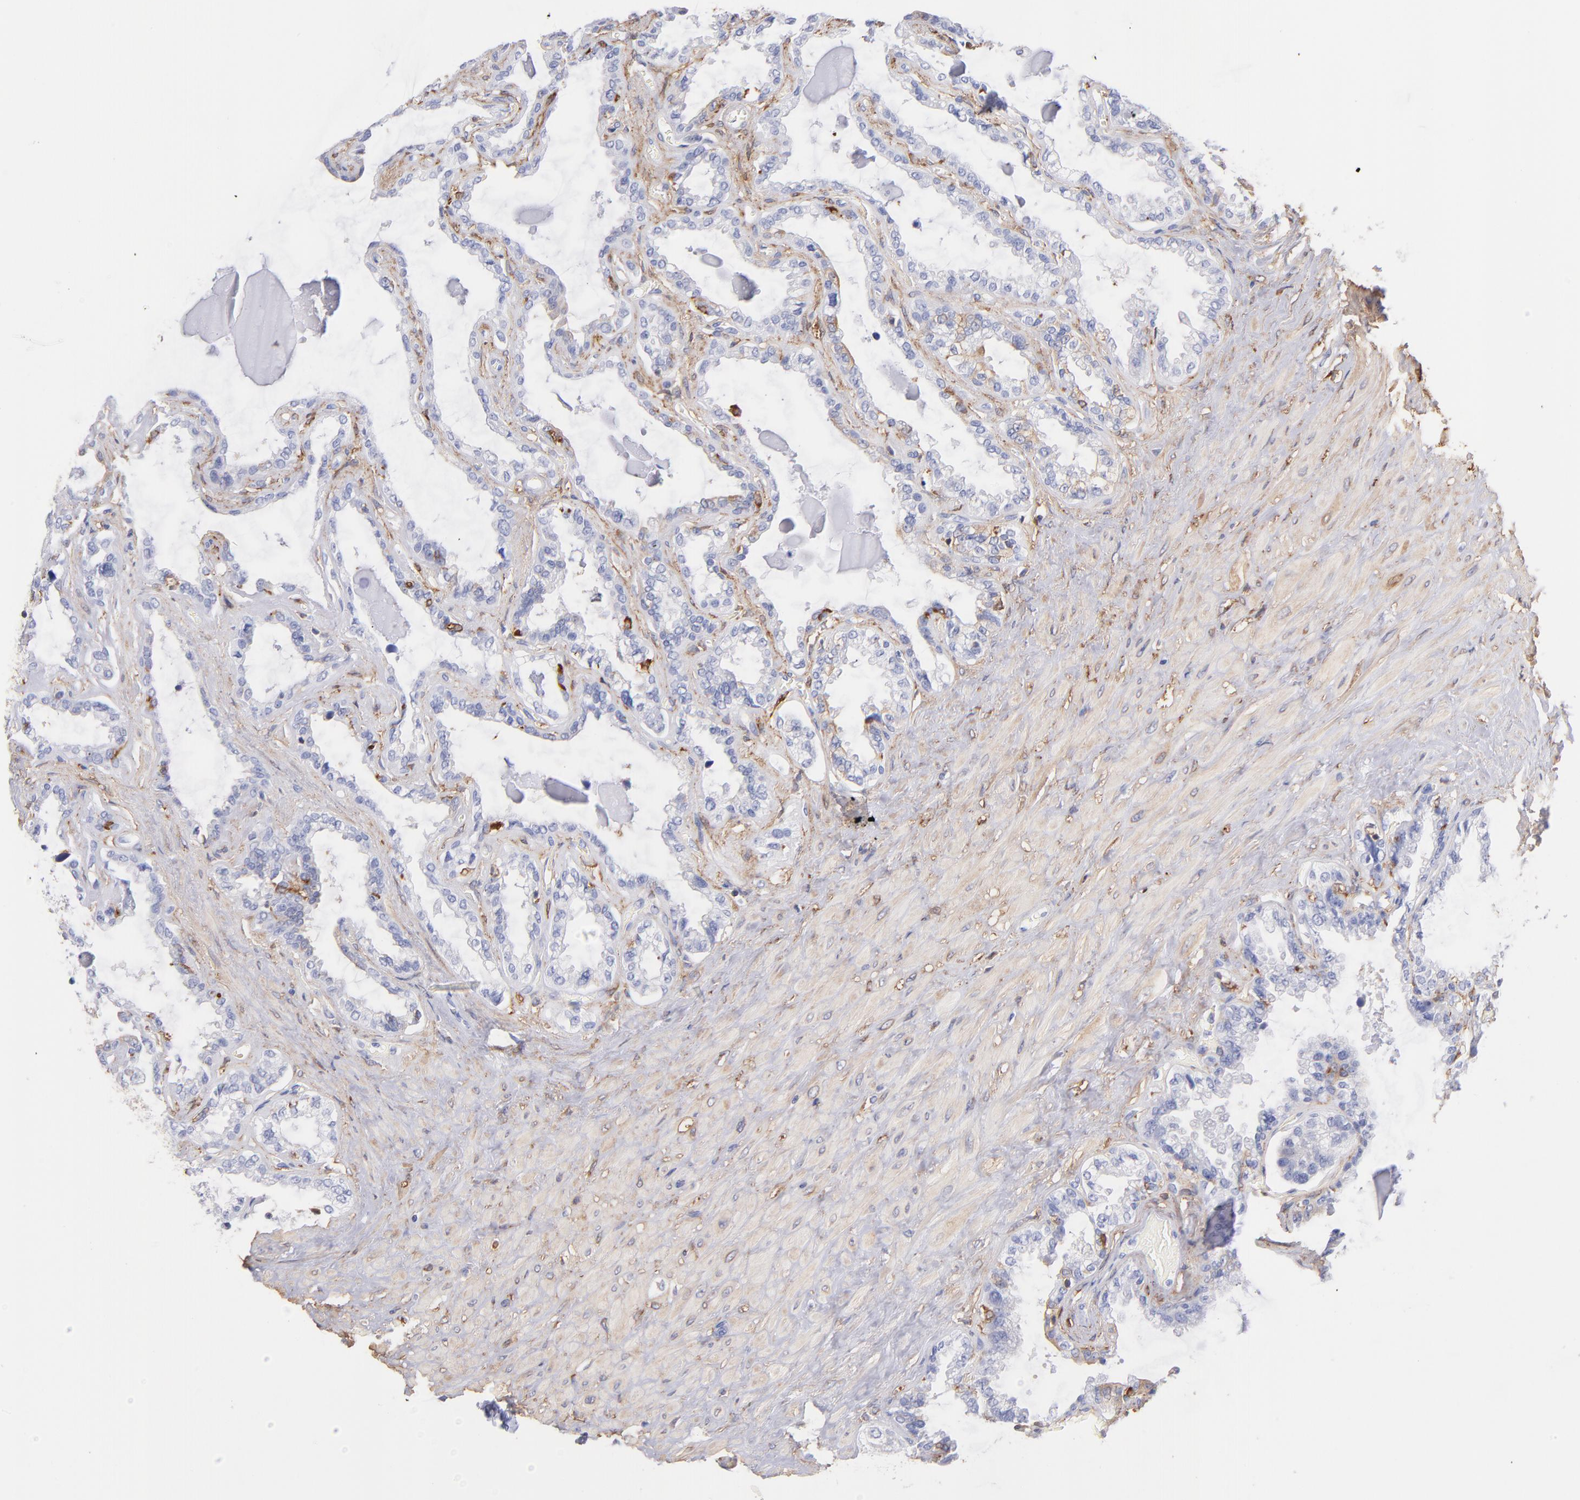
{"staining": {"intensity": "negative", "quantity": "none", "location": "none"}, "tissue": "seminal vesicle", "cell_type": "Glandular cells", "image_type": "normal", "snomed": [{"axis": "morphology", "description": "Normal tissue, NOS"}, {"axis": "morphology", "description": "Inflammation, NOS"}, {"axis": "topography", "description": "Urinary bladder"}, {"axis": "topography", "description": "Prostate"}, {"axis": "topography", "description": "Seminal veicle"}], "caption": "DAB immunohistochemical staining of benign seminal vesicle shows no significant staining in glandular cells.", "gene": "PRKCA", "patient": {"sex": "male", "age": 82}}